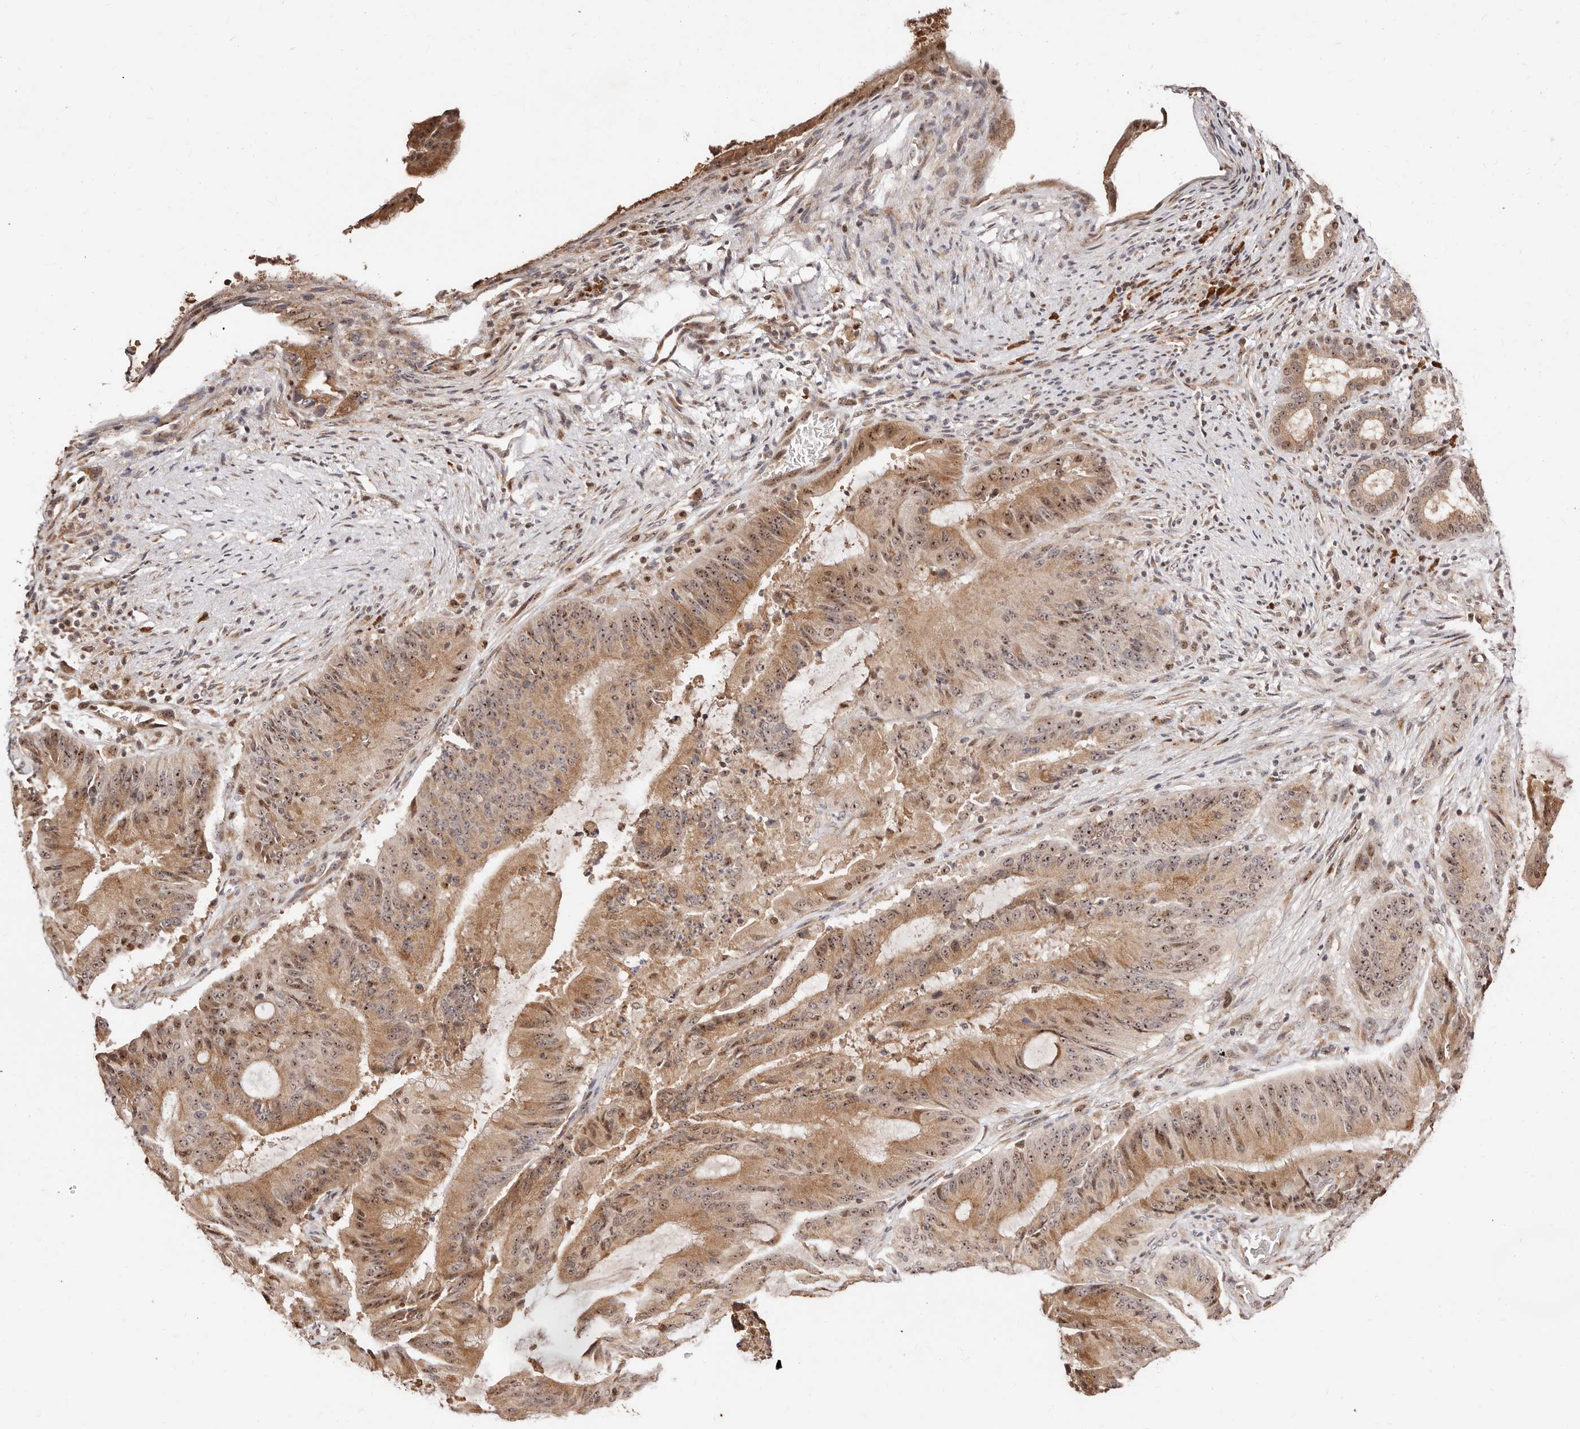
{"staining": {"intensity": "moderate", "quantity": ">75%", "location": "cytoplasmic/membranous,nuclear"}, "tissue": "liver cancer", "cell_type": "Tumor cells", "image_type": "cancer", "snomed": [{"axis": "morphology", "description": "Normal tissue, NOS"}, {"axis": "morphology", "description": "Cholangiocarcinoma"}, {"axis": "topography", "description": "Liver"}, {"axis": "topography", "description": "Peripheral nerve tissue"}], "caption": "Liver cancer stained for a protein (brown) reveals moderate cytoplasmic/membranous and nuclear positive positivity in approximately >75% of tumor cells.", "gene": "APOL6", "patient": {"sex": "female", "age": 73}}